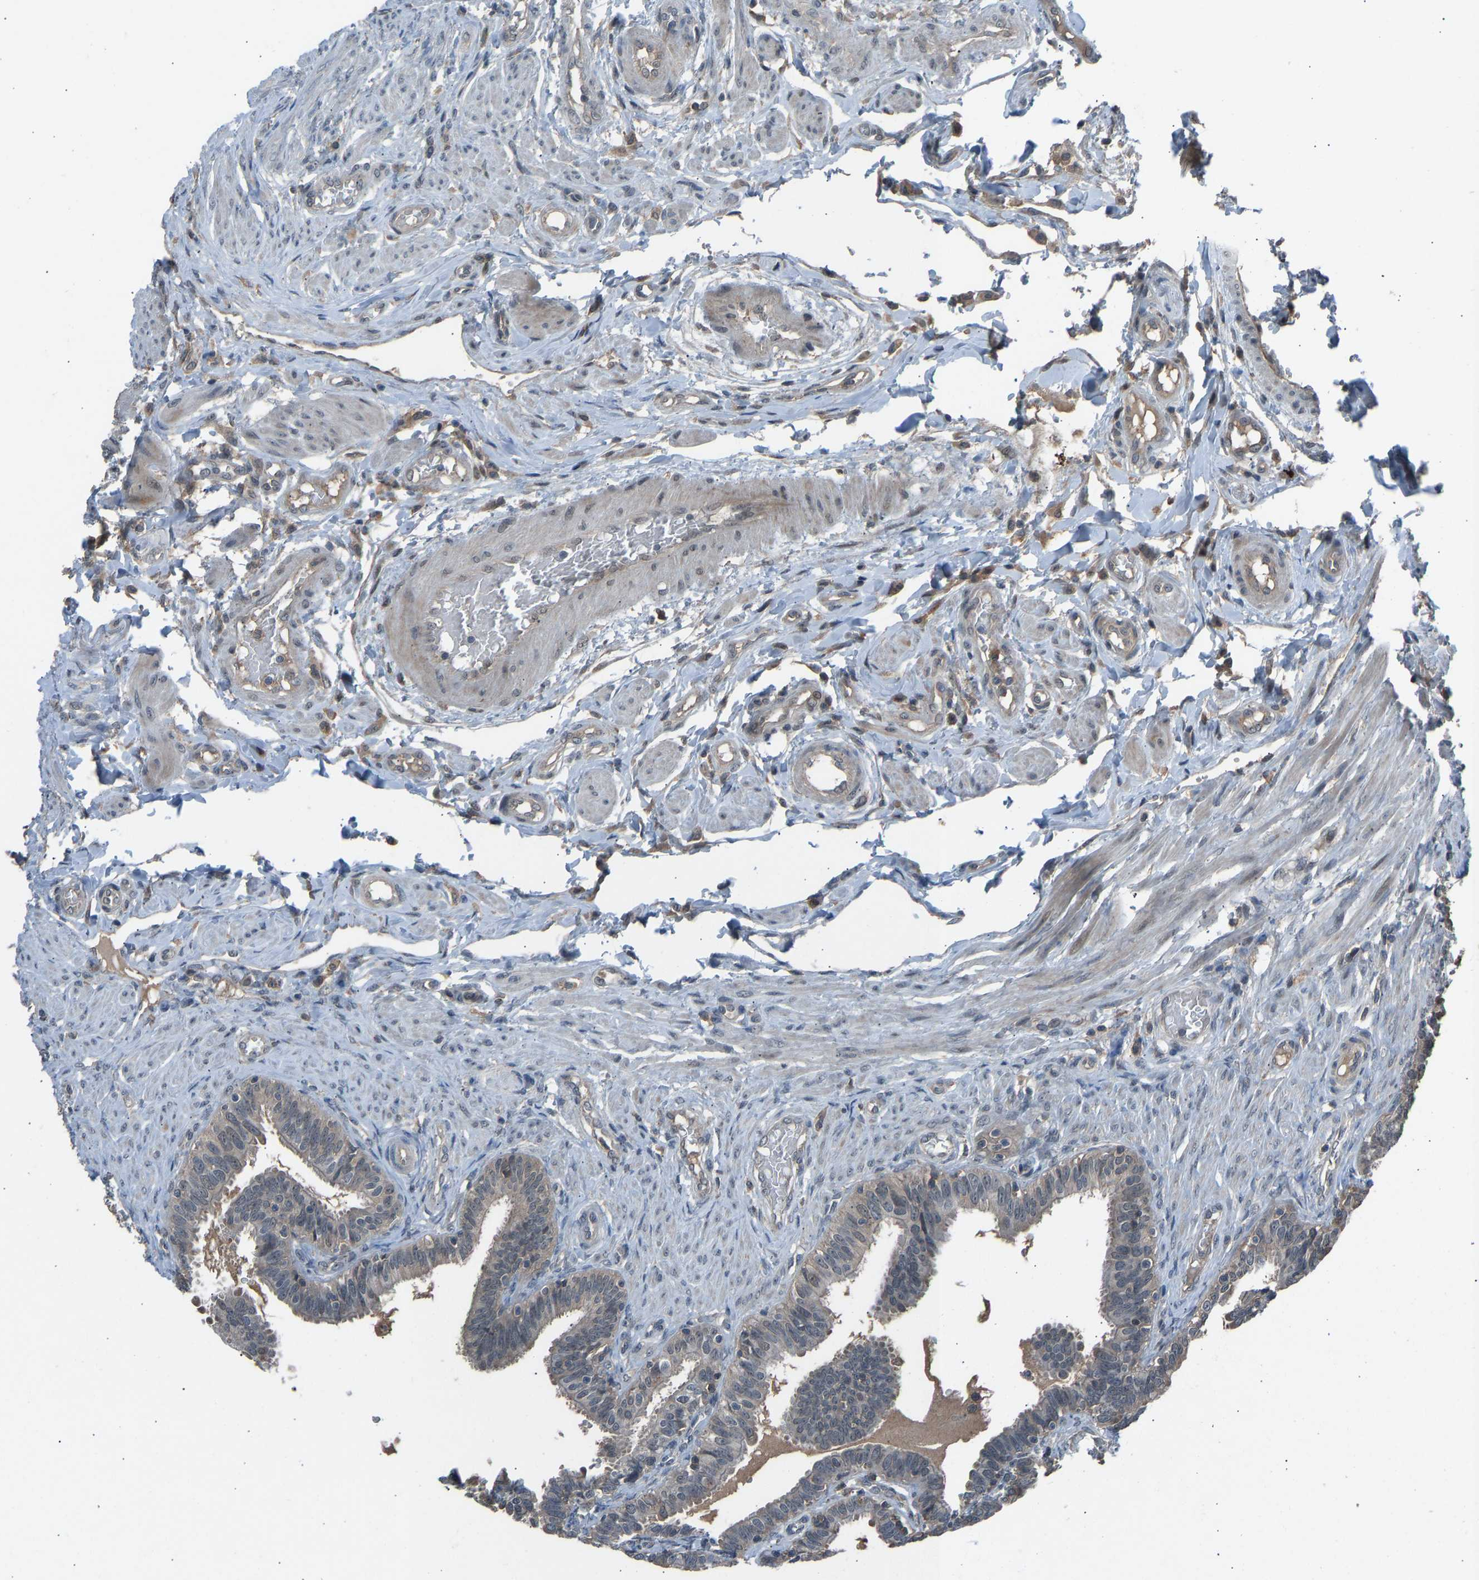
{"staining": {"intensity": "weak", "quantity": "25%-75%", "location": "cytoplasmic/membranous,nuclear"}, "tissue": "fallopian tube", "cell_type": "Glandular cells", "image_type": "normal", "snomed": [{"axis": "morphology", "description": "Normal tissue, NOS"}, {"axis": "topography", "description": "Fallopian tube"}, {"axis": "topography", "description": "Placenta"}], "caption": "Immunohistochemistry histopathology image of normal human fallopian tube stained for a protein (brown), which displays low levels of weak cytoplasmic/membranous,nuclear staining in about 25%-75% of glandular cells.", "gene": "SLC43A1", "patient": {"sex": "female", "age": 34}}